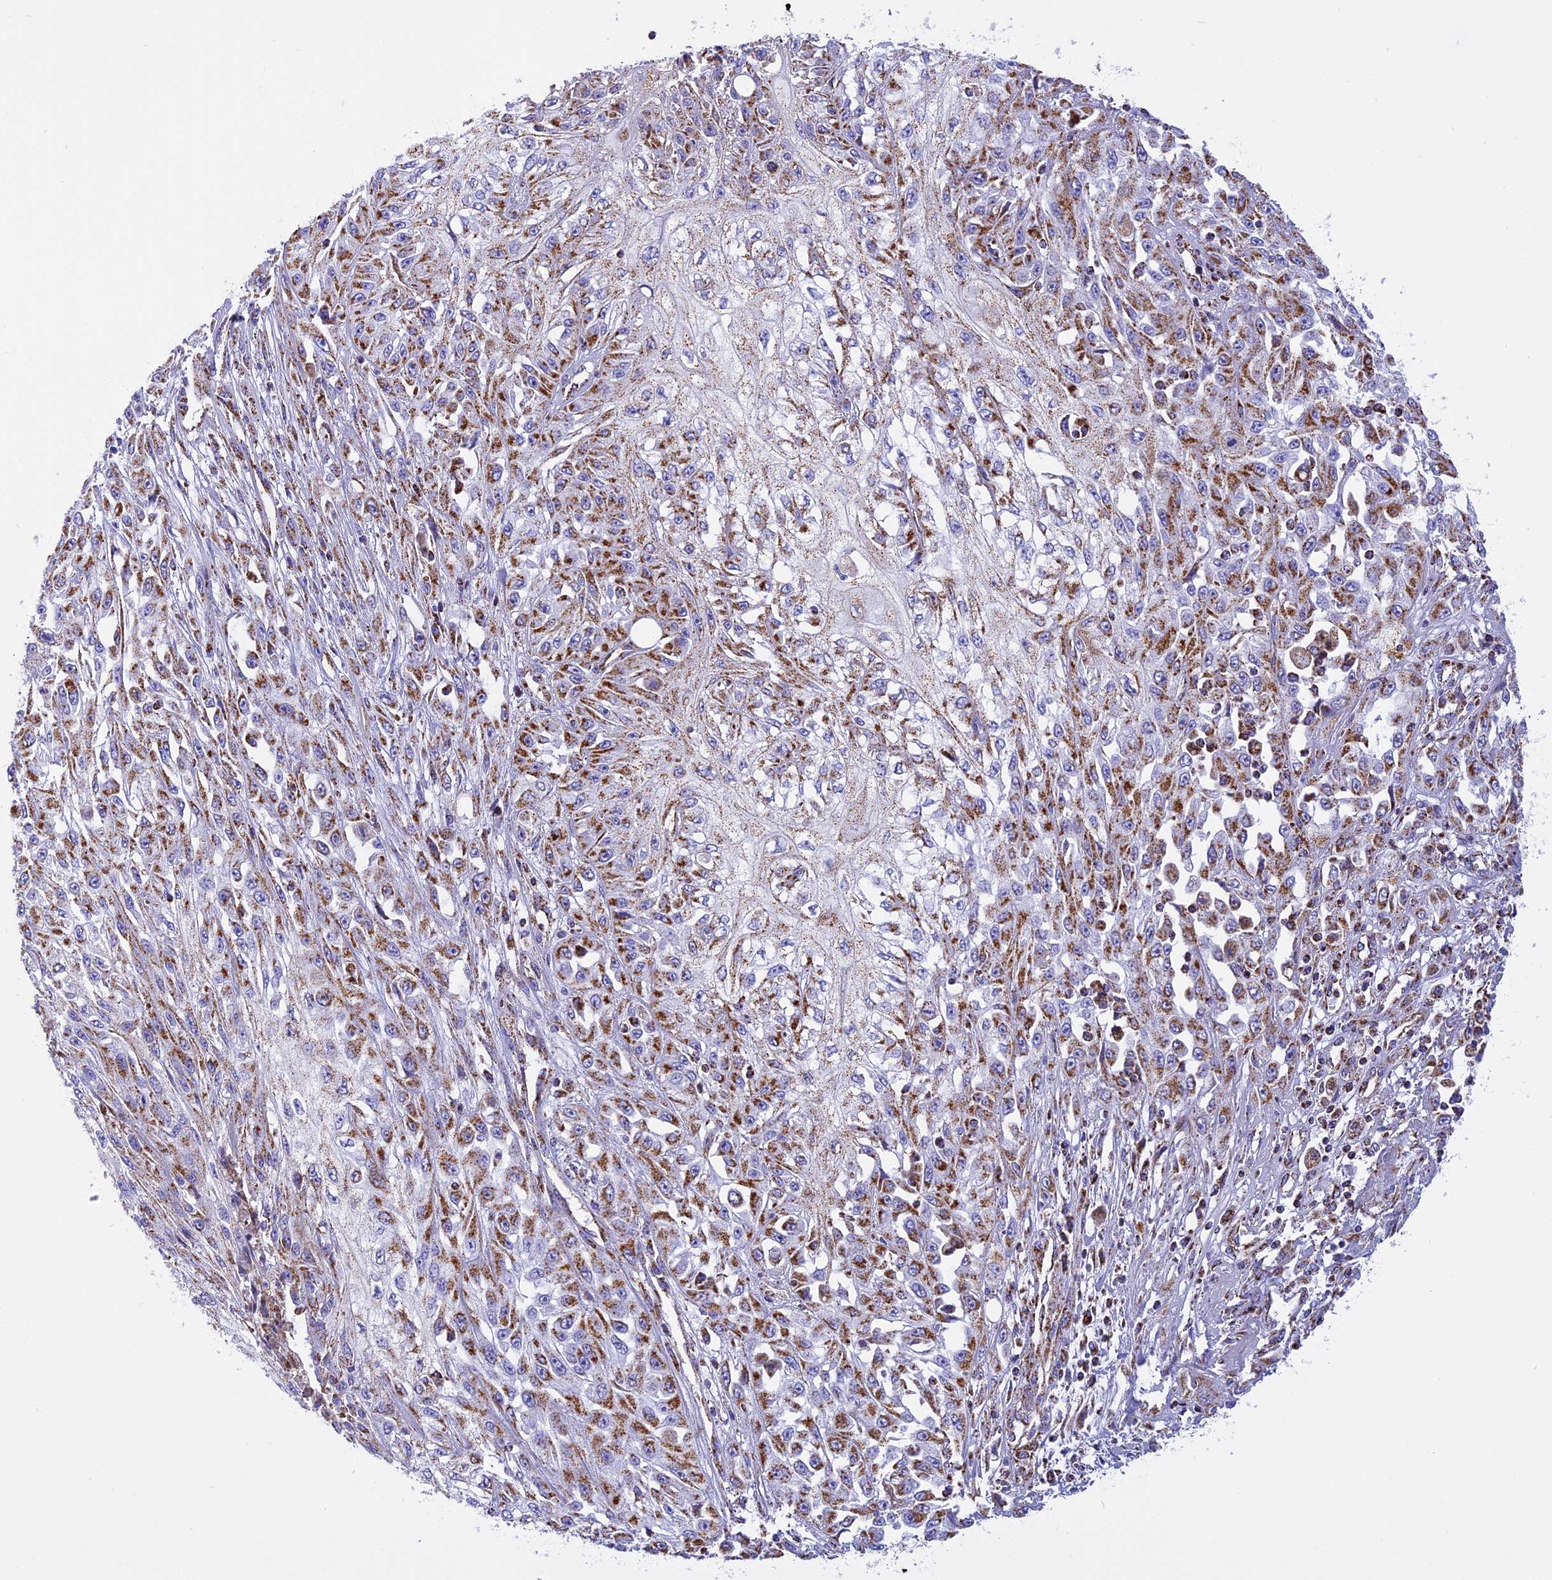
{"staining": {"intensity": "moderate", "quantity": ">75%", "location": "cytoplasmic/membranous"}, "tissue": "skin cancer", "cell_type": "Tumor cells", "image_type": "cancer", "snomed": [{"axis": "morphology", "description": "Squamous cell carcinoma, NOS"}, {"axis": "morphology", "description": "Squamous cell carcinoma, metastatic, NOS"}, {"axis": "topography", "description": "Skin"}, {"axis": "topography", "description": "Lymph node"}], "caption": "Immunohistochemistry staining of skin metastatic squamous cell carcinoma, which shows medium levels of moderate cytoplasmic/membranous expression in approximately >75% of tumor cells indicating moderate cytoplasmic/membranous protein staining. The staining was performed using DAB (3,3'-diaminobenzidine) (brown) for protein detection and nuclei were counterstained in hematoxylin (blue).", "gene": "KCNG1", "patient": {"sex": "male", "age": 75}}